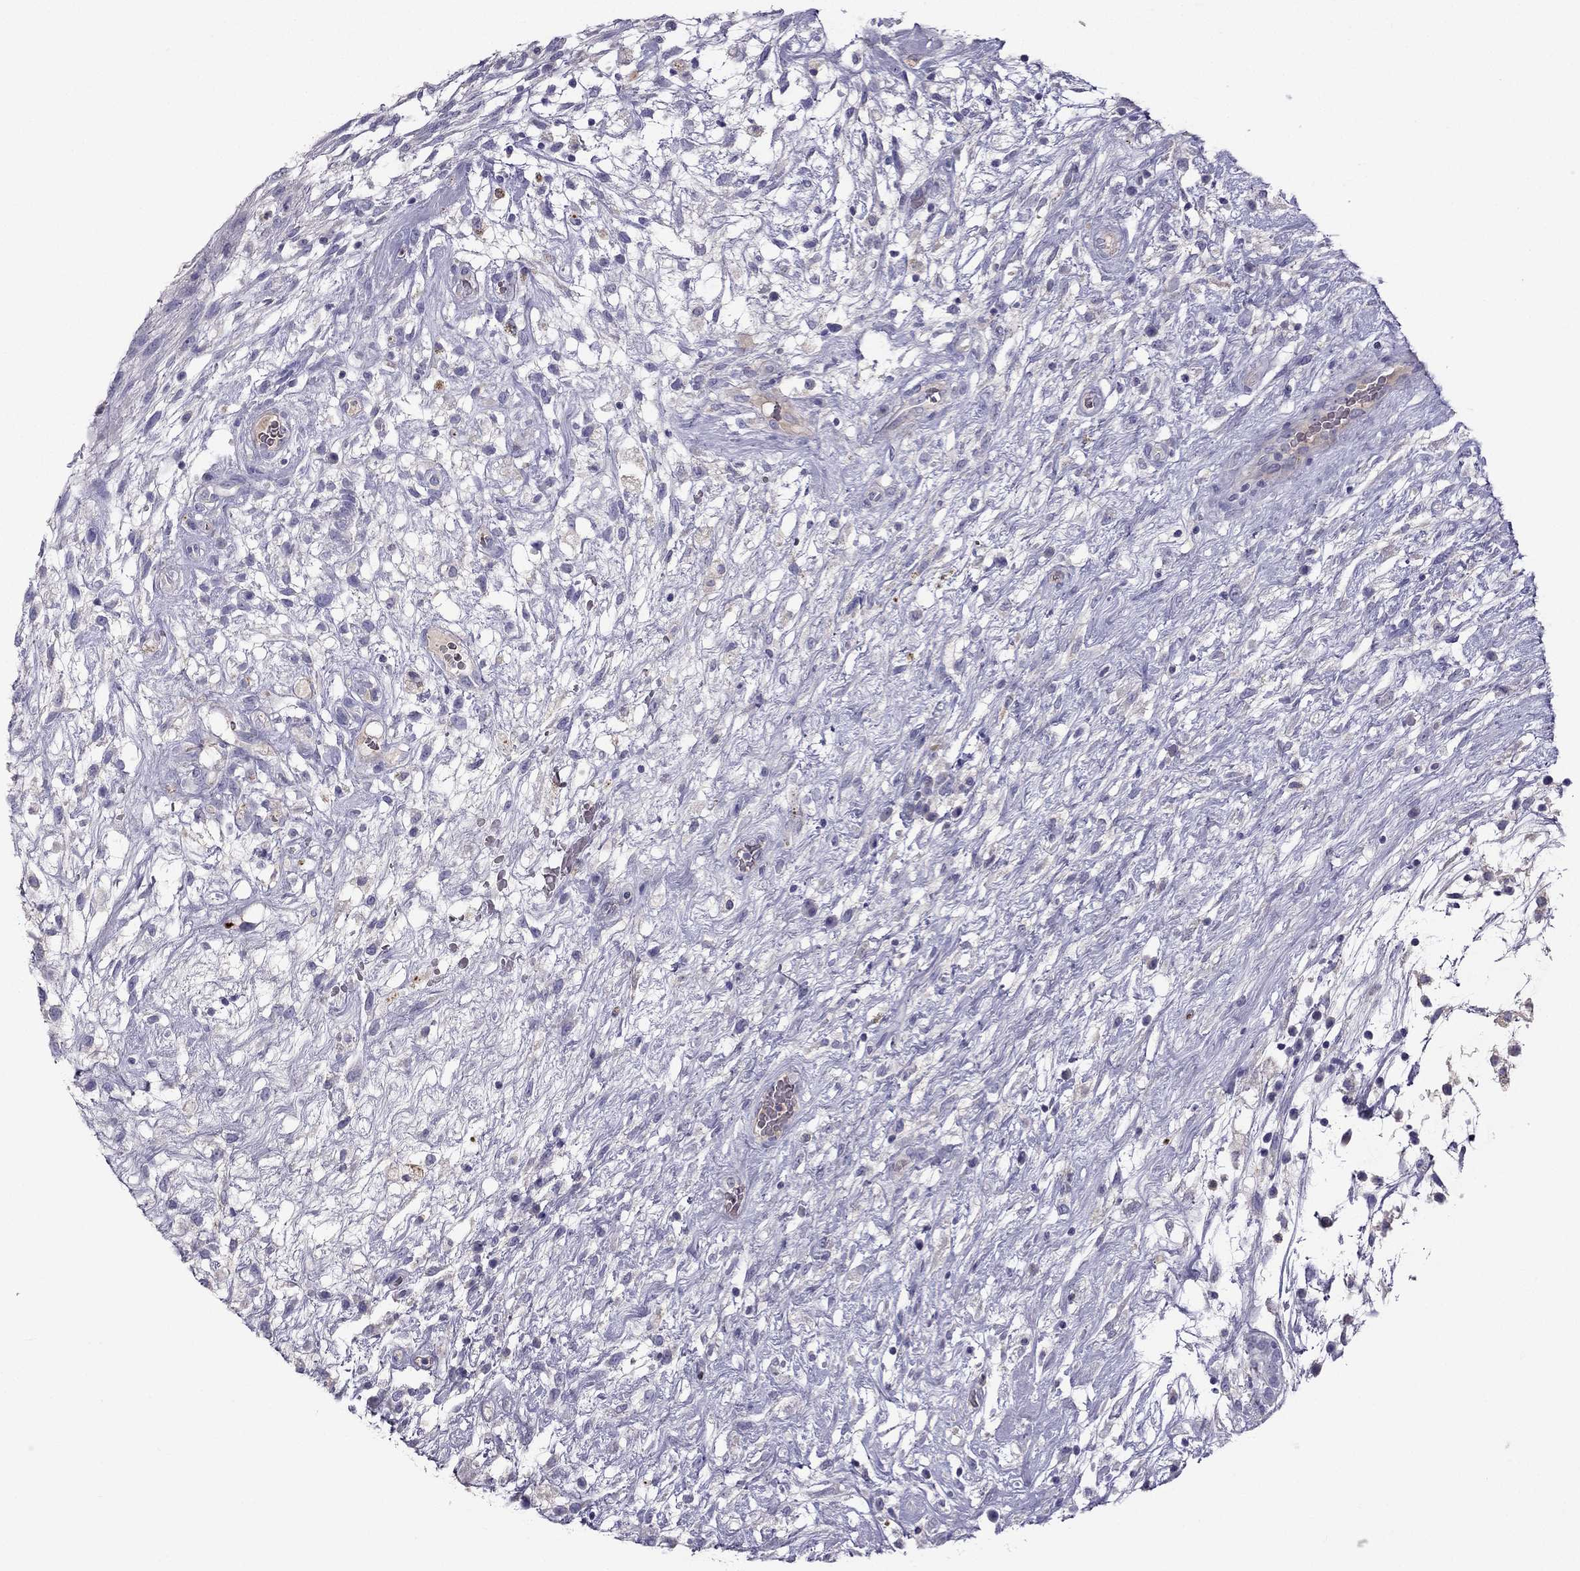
{"staining": {"intensity": "negative", "quantity": "none", "location": "none"}, "tissue": "testis cancer", "cell_type": "Tumor cells", "image_type": "cancer", "snomed": [{"axis": "morphology", "description": "Normal tissue, NOS"}, {"axis": "morphology", "description": "Carcinoma, Embryonal, NOS"}, {"axis": "topography", "description": "Testis"}], "caption": "DAB immunohistochemical staining of testis embryonal carcinoma demonstrates no significant staining in tumor cells.", "gene": "STOML3", "patient": {"sex": "male", "age": 32}}